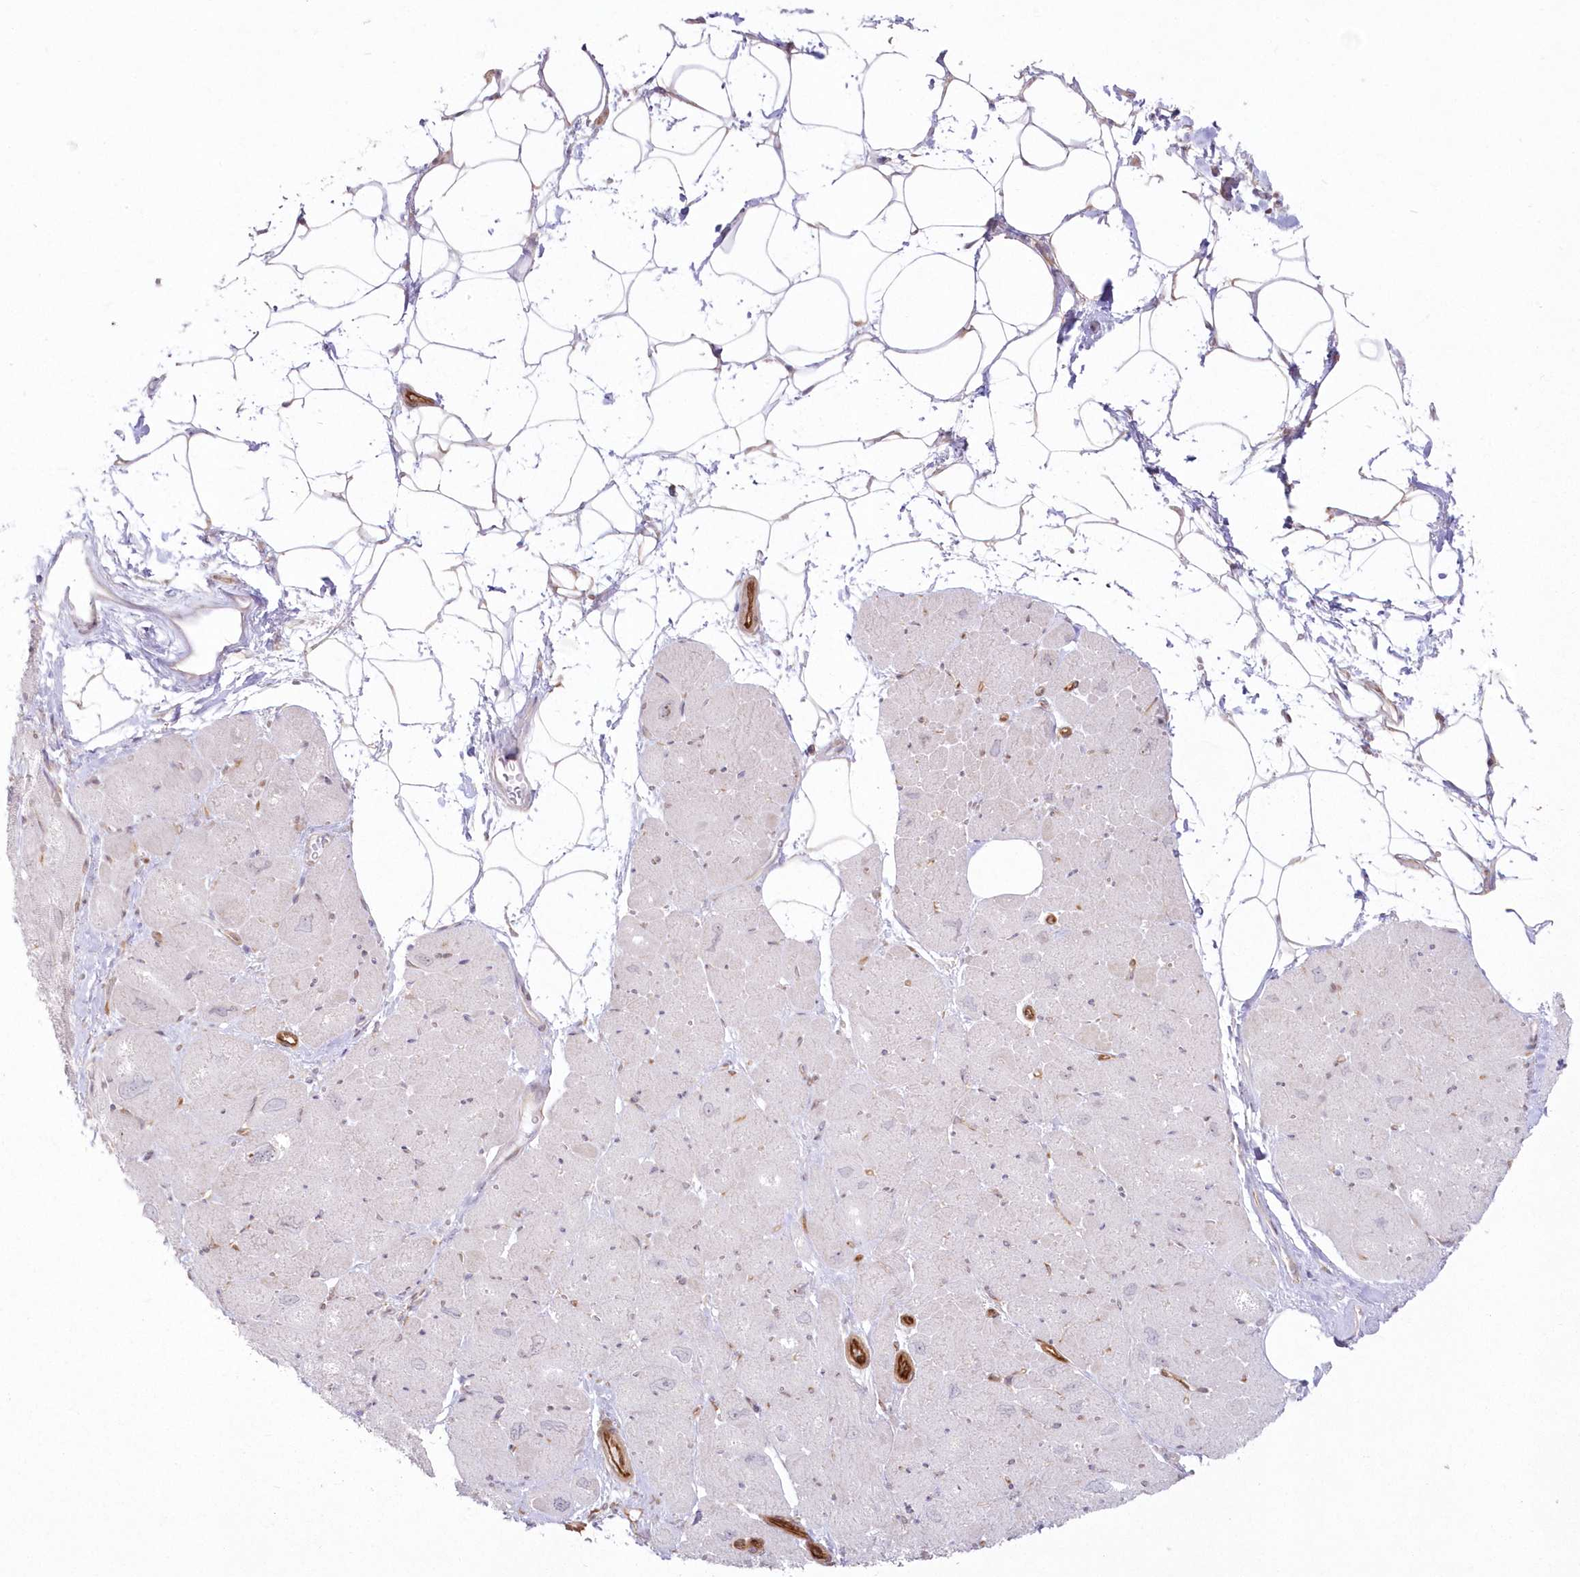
{"staining": {"intensity": "negative", "quantity": "none", "location": "none"}, "tissue": "heart muscle", "cell_type": "Cardiomyocytes", "image_type": "normal", "snomed": [{"axis": "morphology", "description": "Normal tissue, NOS"}, {"axis": "topography", "description": "Heart"}], "caption": "Immunohistochemical staining of unremarkable heart muscle reveals no significant expression in cardiomyocytes. (Stains: DAB immunohistochemistry (IHC) with hematoxylin counter stain, Microscopy: brightfield microscopy at high magnification).", "gene": "SH3PXD2B", "patient": {"sex": "male", "age": 50}}